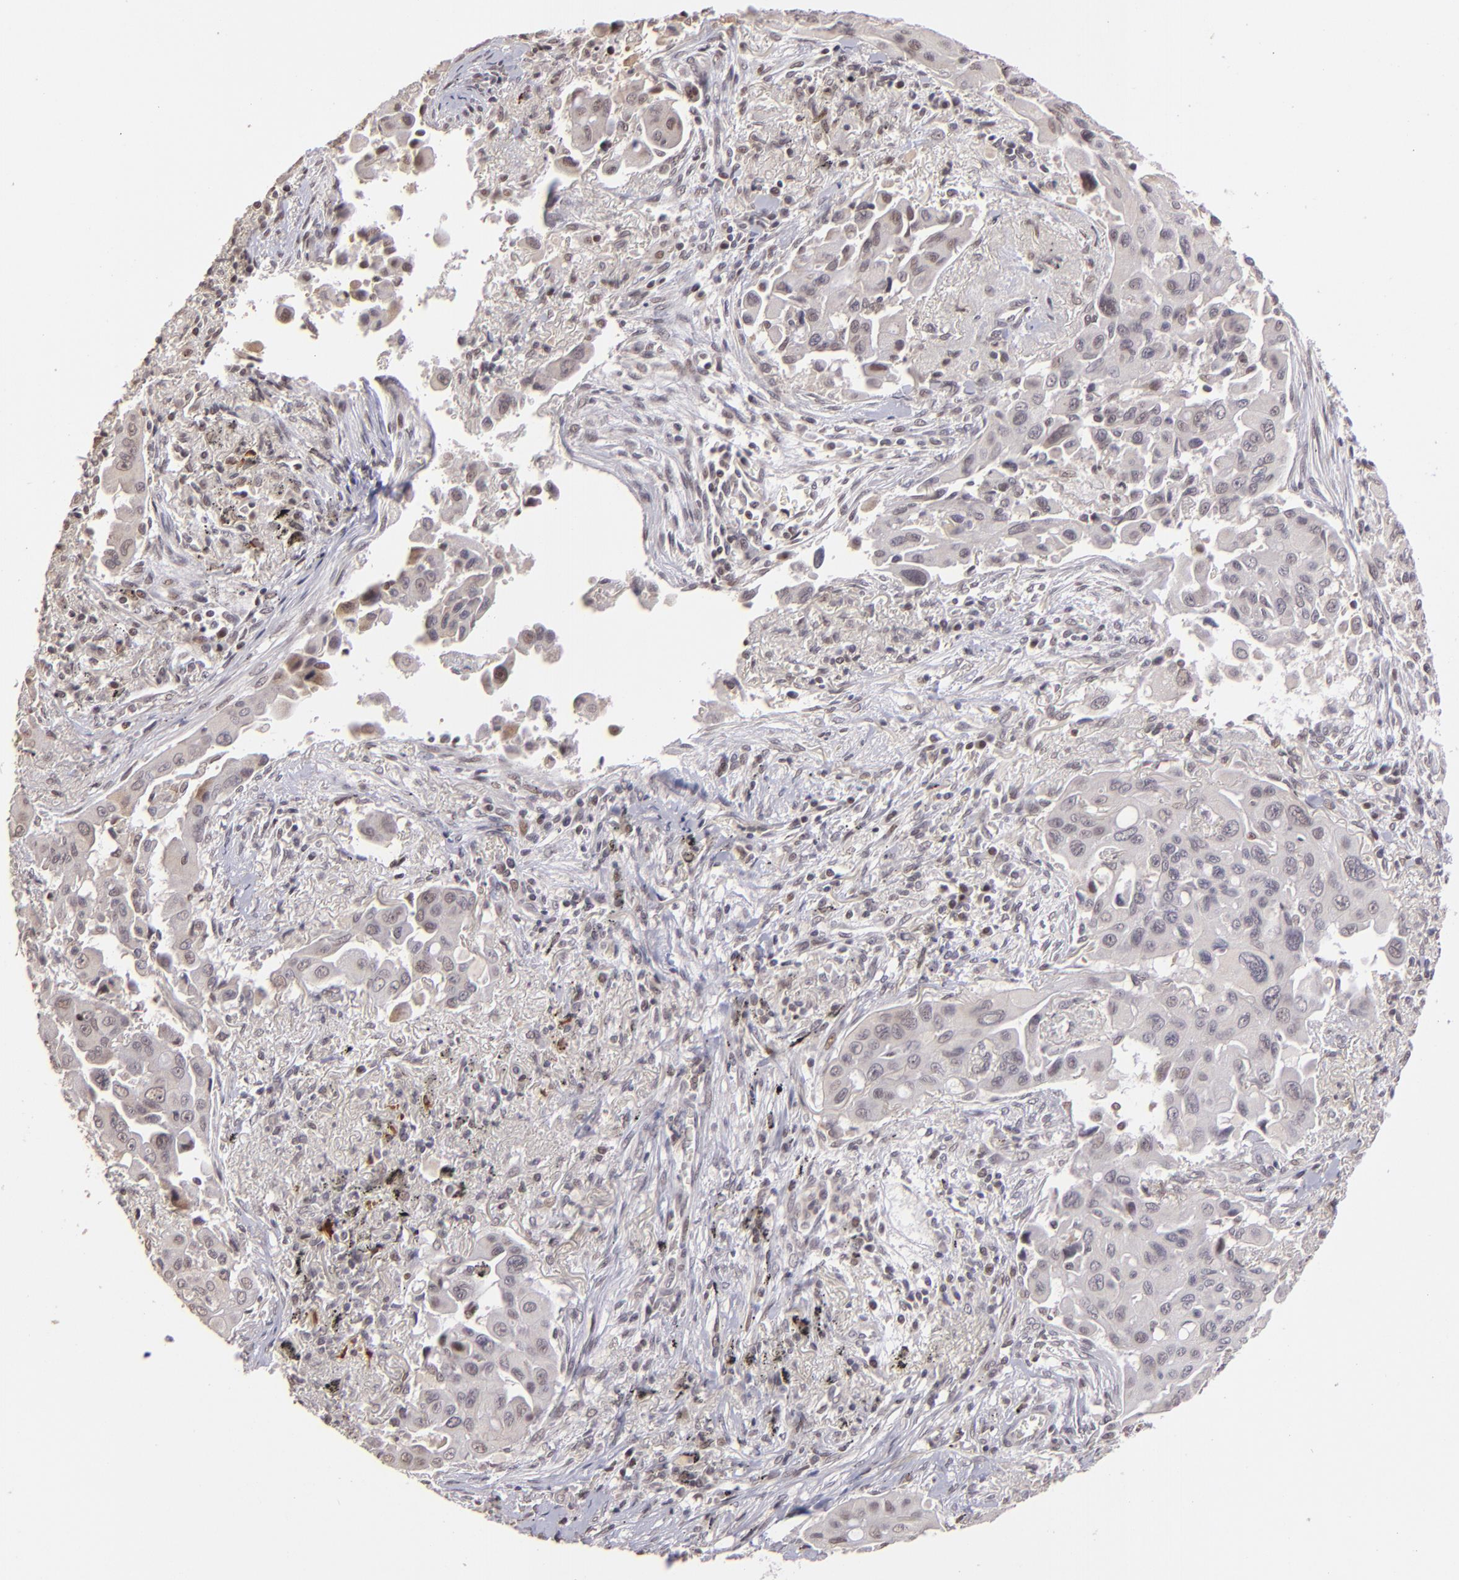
{"staining": {"intensity": "weak", "quantity": "<25%", "location": "nuclear"}, "tissue": "lung cancer", "cell_type": "Tumor cells", "image_type": "cancer", "snomed": [{"axis": "morphology", "description": "Adenocarcinoma, NOS"}, {"axis": "topography", "description": "Lung"}], "caption": "Micrograph shows no significant protein staining in tumor cells of lung adenocarcinoma.", "gene": "RARB", "patient": {"sex": "male", "age": 68}}